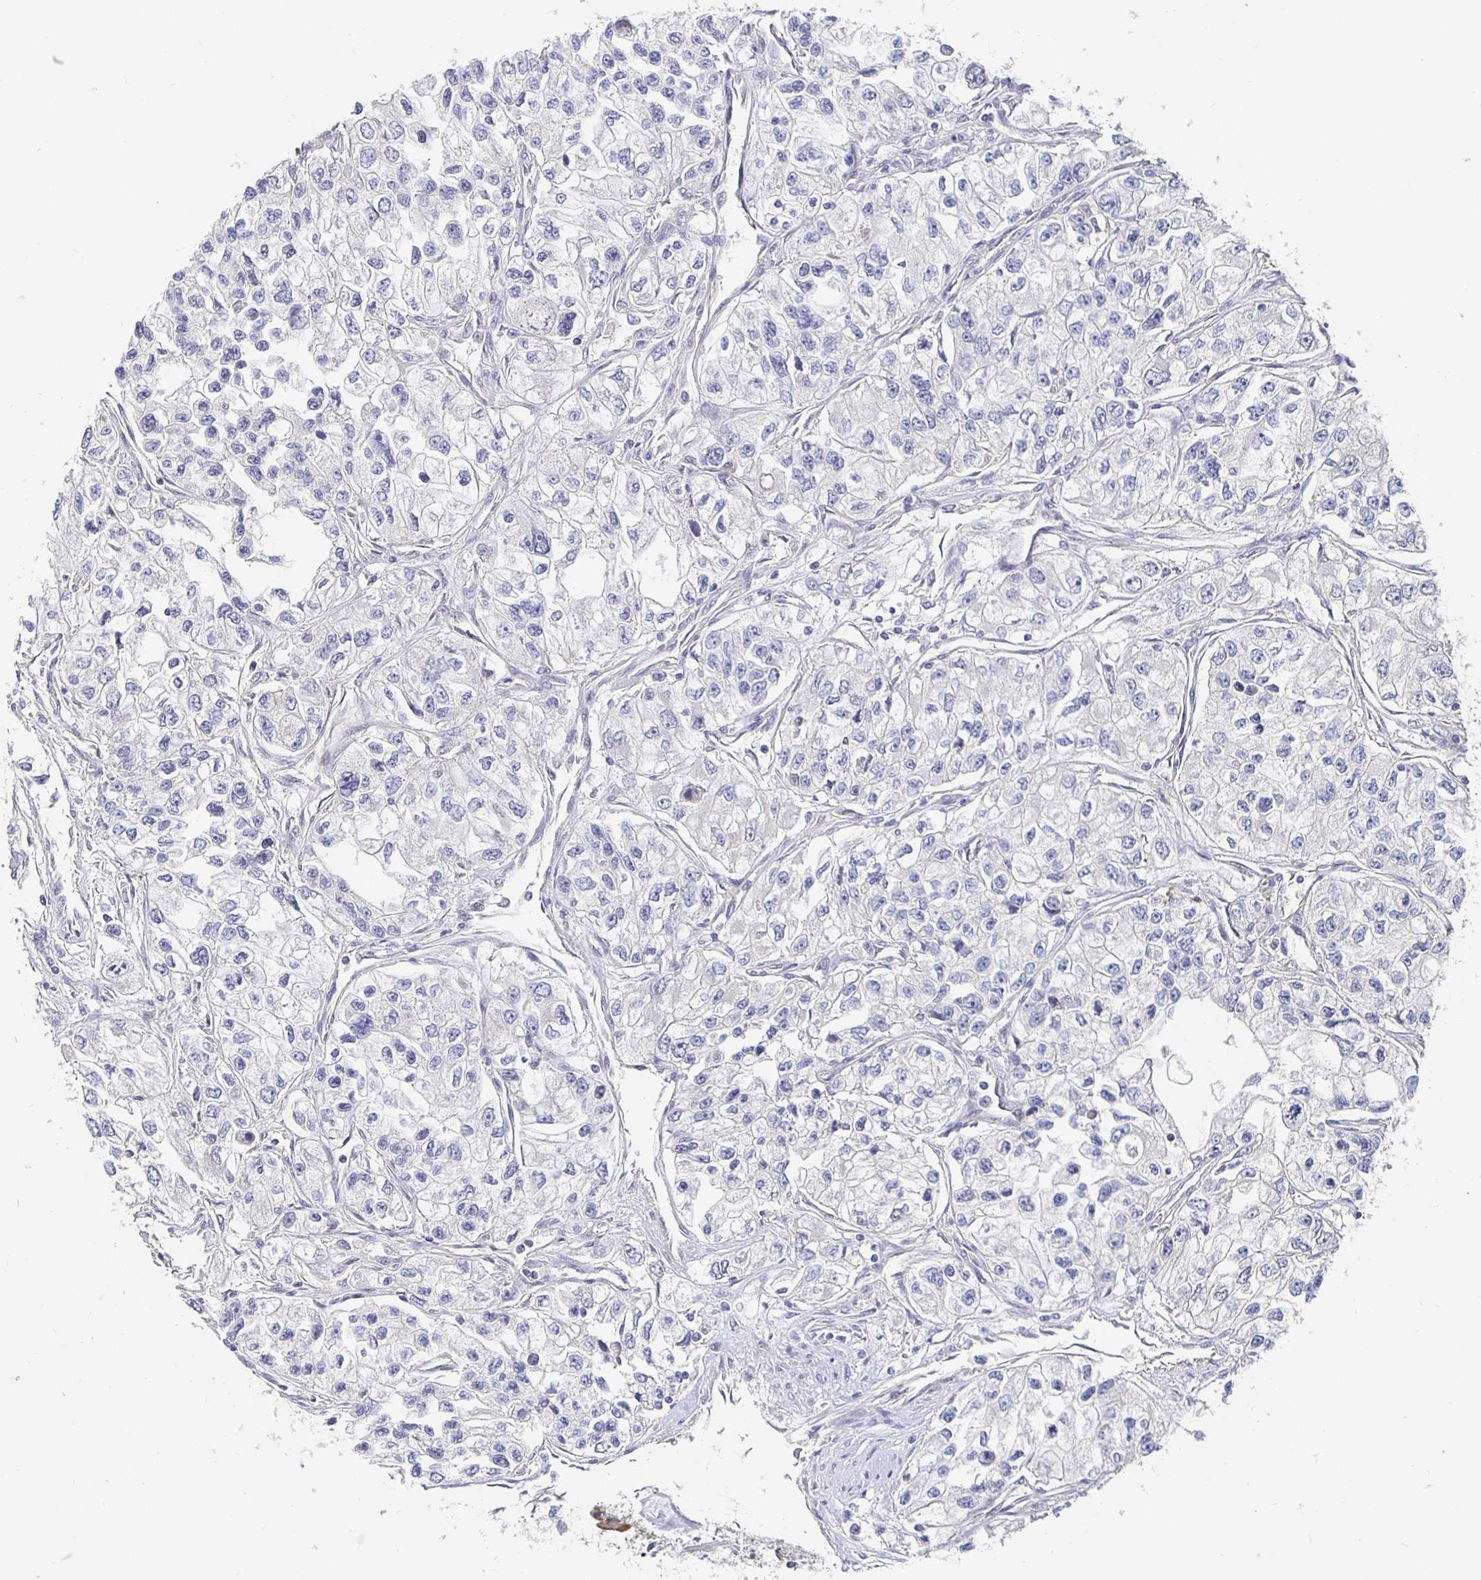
{"staining": {"intensity": "negative", "quantity": "none", "location": "none"}, "tissue": "renal cancer", "cell_type": "Tumor cells", "image_type": "cancer", "snomed": [{"axis": "morphology", "description": "Adenocarcinoma, NOS"}, {"axis": "topography", "description": "Kidney"}], "caption": "This is a image of immunohistochemistry (IHC) staining of renal adenocarcinoma, which shows no expression in tumor cells.", "gene": "MEIS1", "patient": {"sex": "female", "age": 59}}